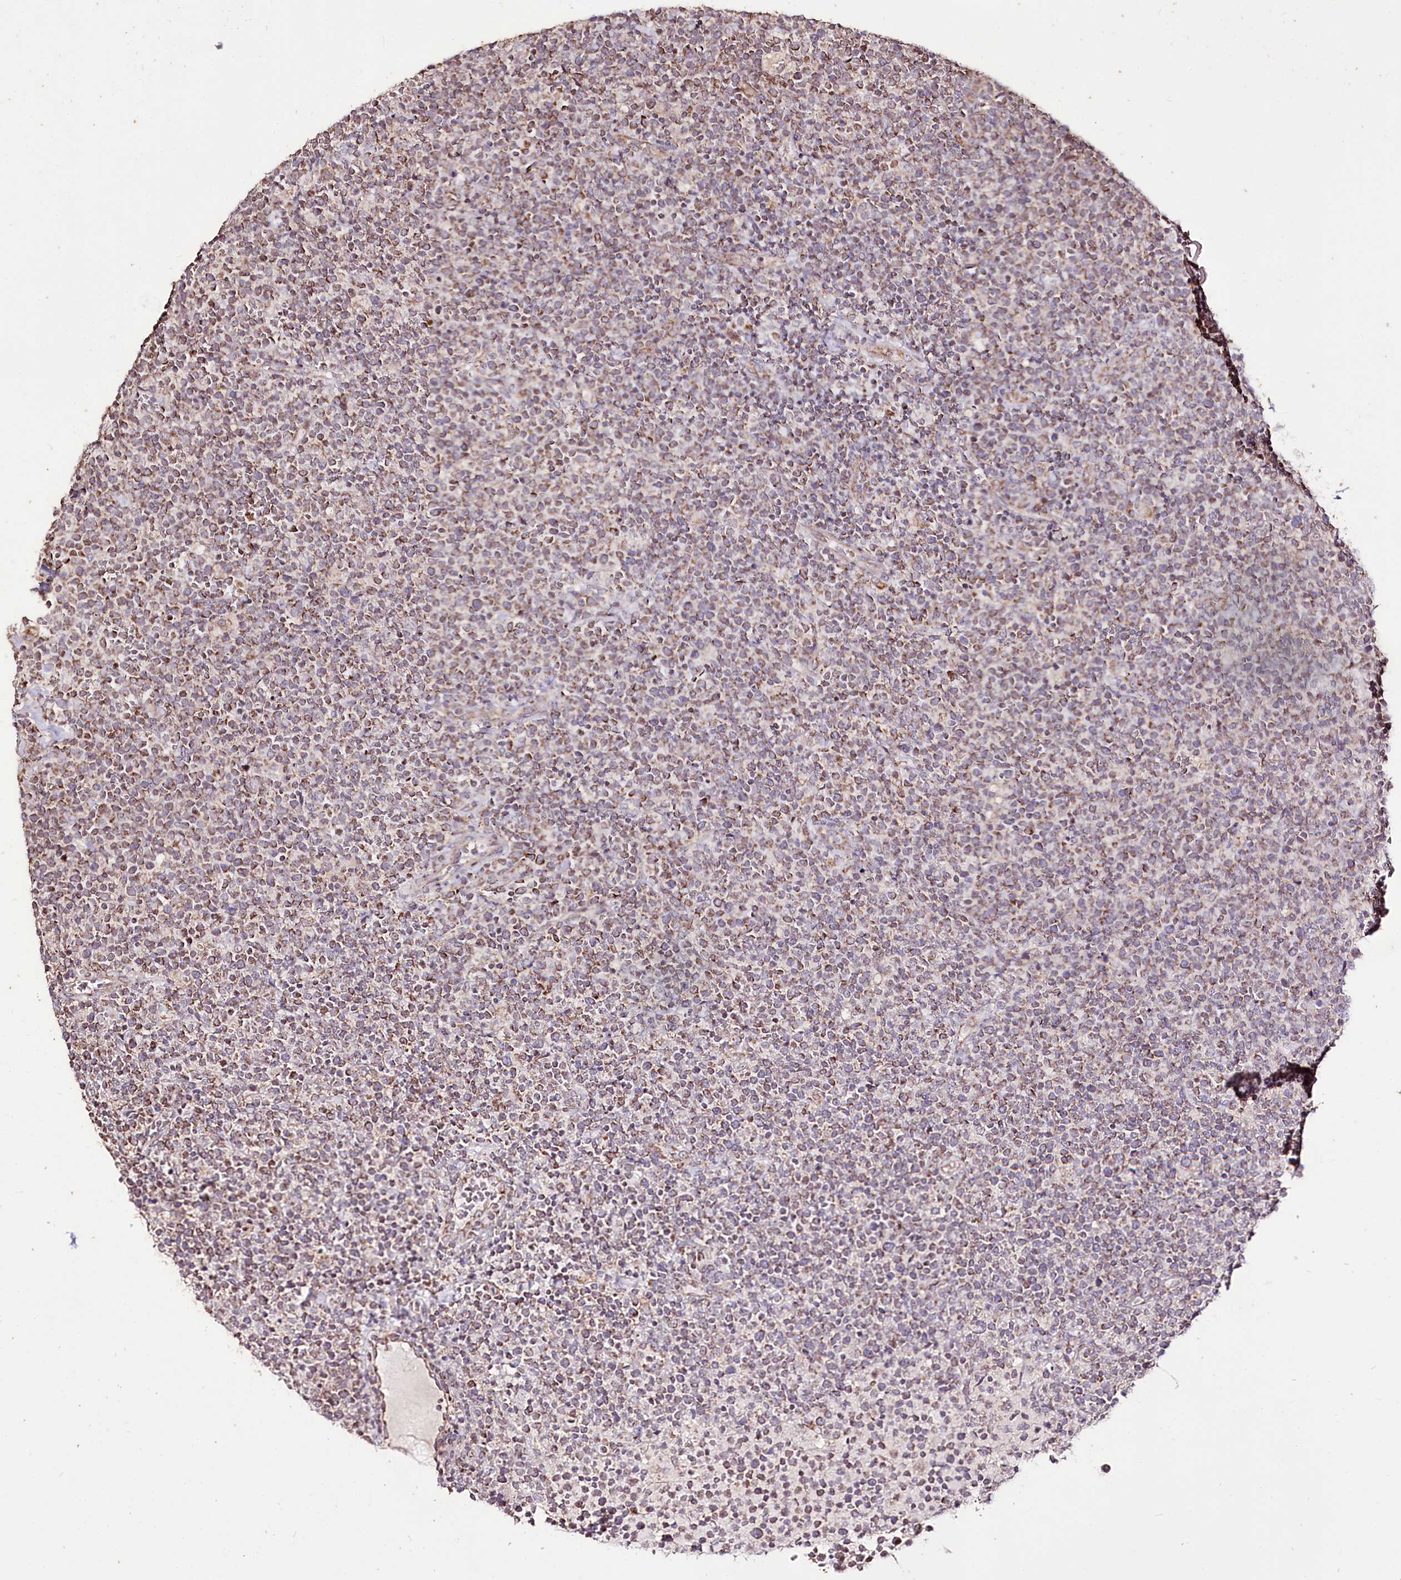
{"staining": {"intensity": "moderate", "quantity": ">75%", "location": "cytoplasmic/membranous"}, "tissue": "lymphoma", "cell_type": "Tumor cells", "image_type": "cancer", "snomed": [{"axis": "morphology", "description": "Malignant lymphoma, non-Hodgkin's type, High grade"}, {"axis": "topography", "description": "Lymph node"}], "caption": "This is a histology image of immunohistochemistry staining of lymphoma, which shows moderate expression in the cytoplasmic/membranous of tumor cells.", "gene": "CARD19", "patient": {"sex": "male", "age": 61}}